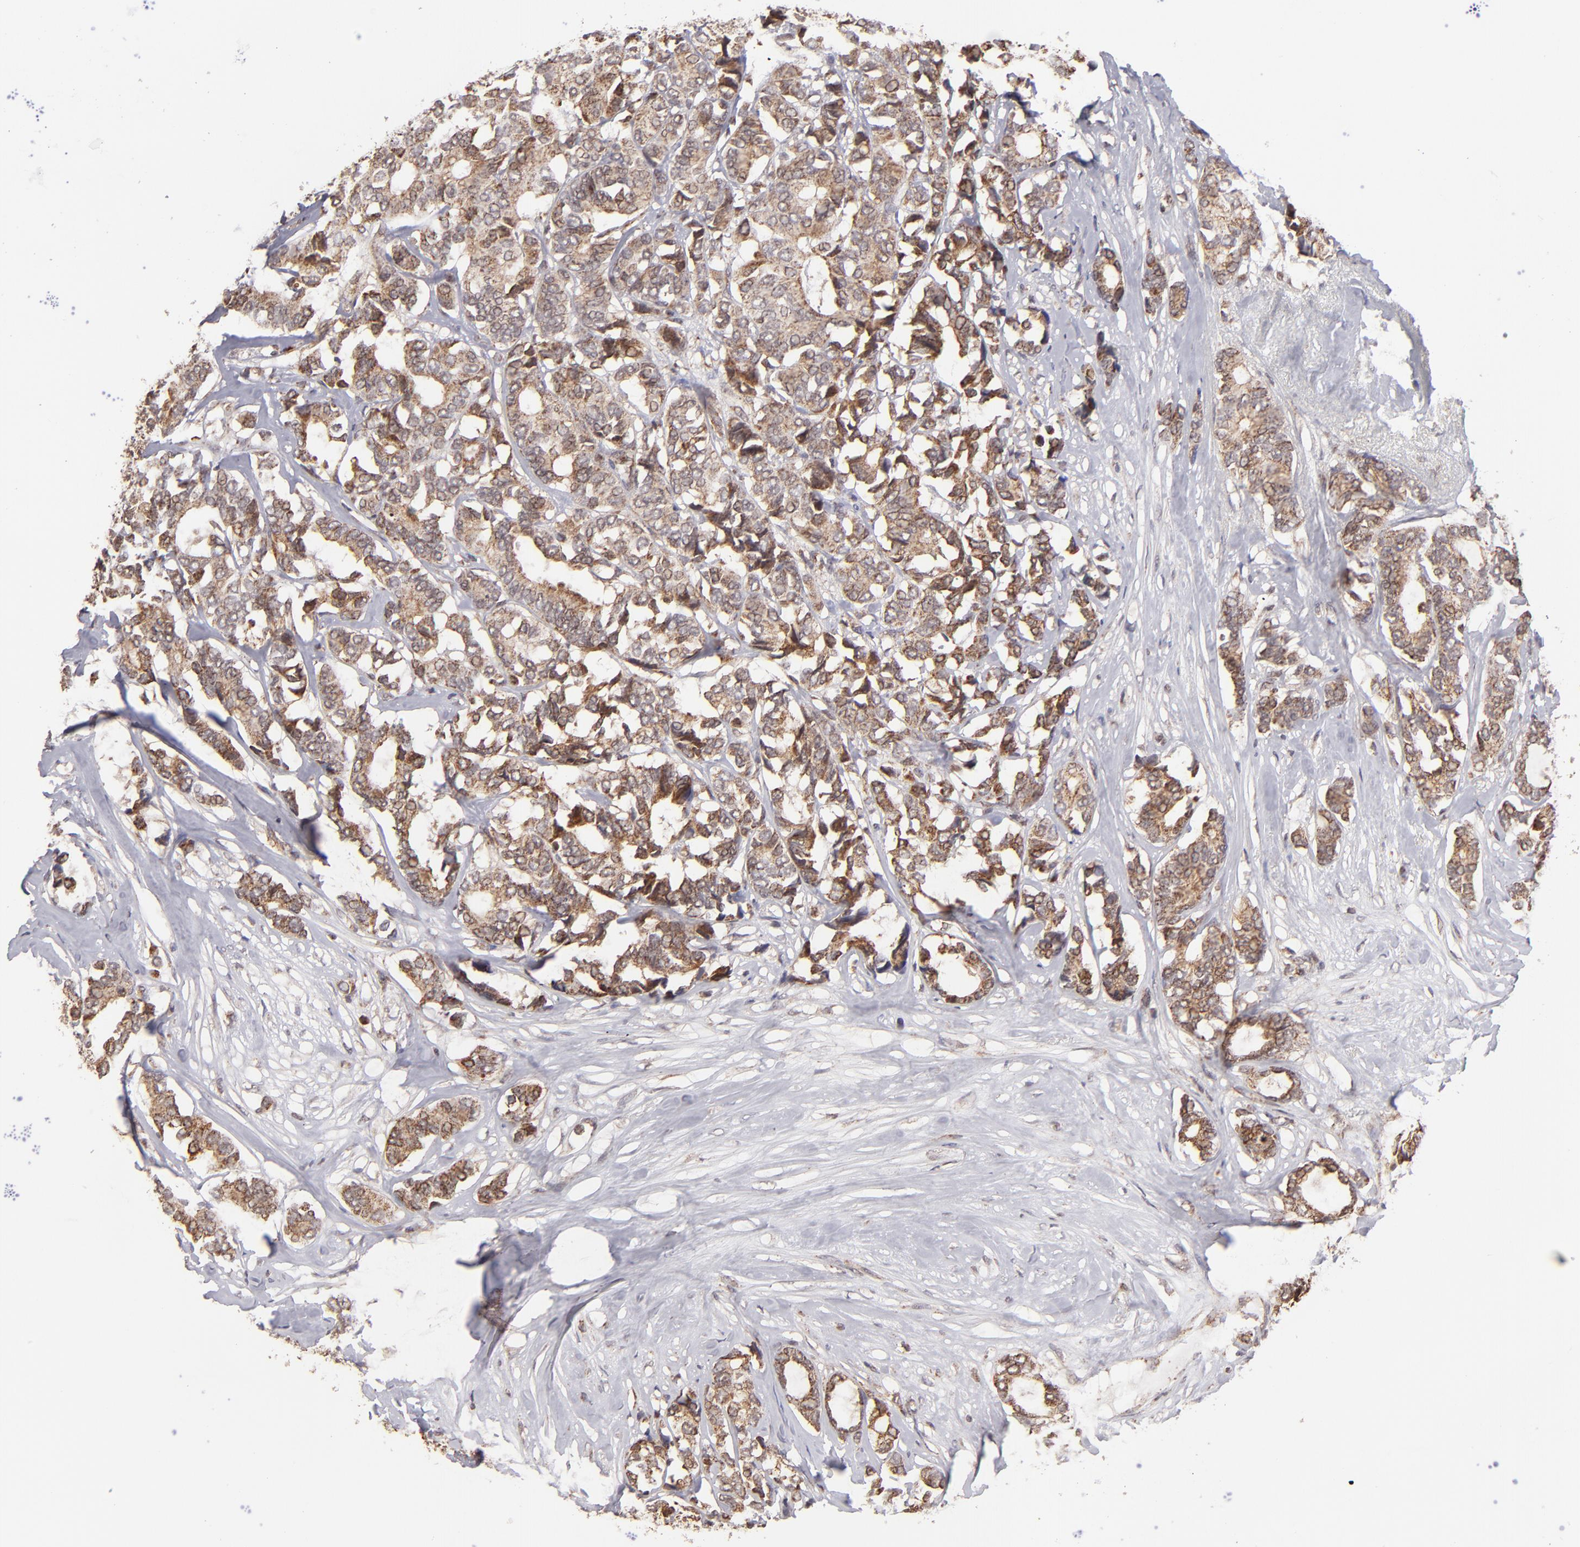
{"staining": {"intensity": "moderate", "quantity": ">75%", "location": "cytoplasmic/membranous"}, "tissue": "breast cancer", "cell_type": "Tumor cells", "image_type": "cancer", "snomed": [{"axis": "morphology", "description": "Duct carcinoma"}, {"axis": "topography", "description": "Breast"}], "caption": "A medium amount of moderate cytoplasmic/membranous positivity is present in approximately >75% of tumor cells in breast invasive ductal carcinoma tissue.", "gene": "SLC15A1", "patient": {"sex": "female", "age": 87}}